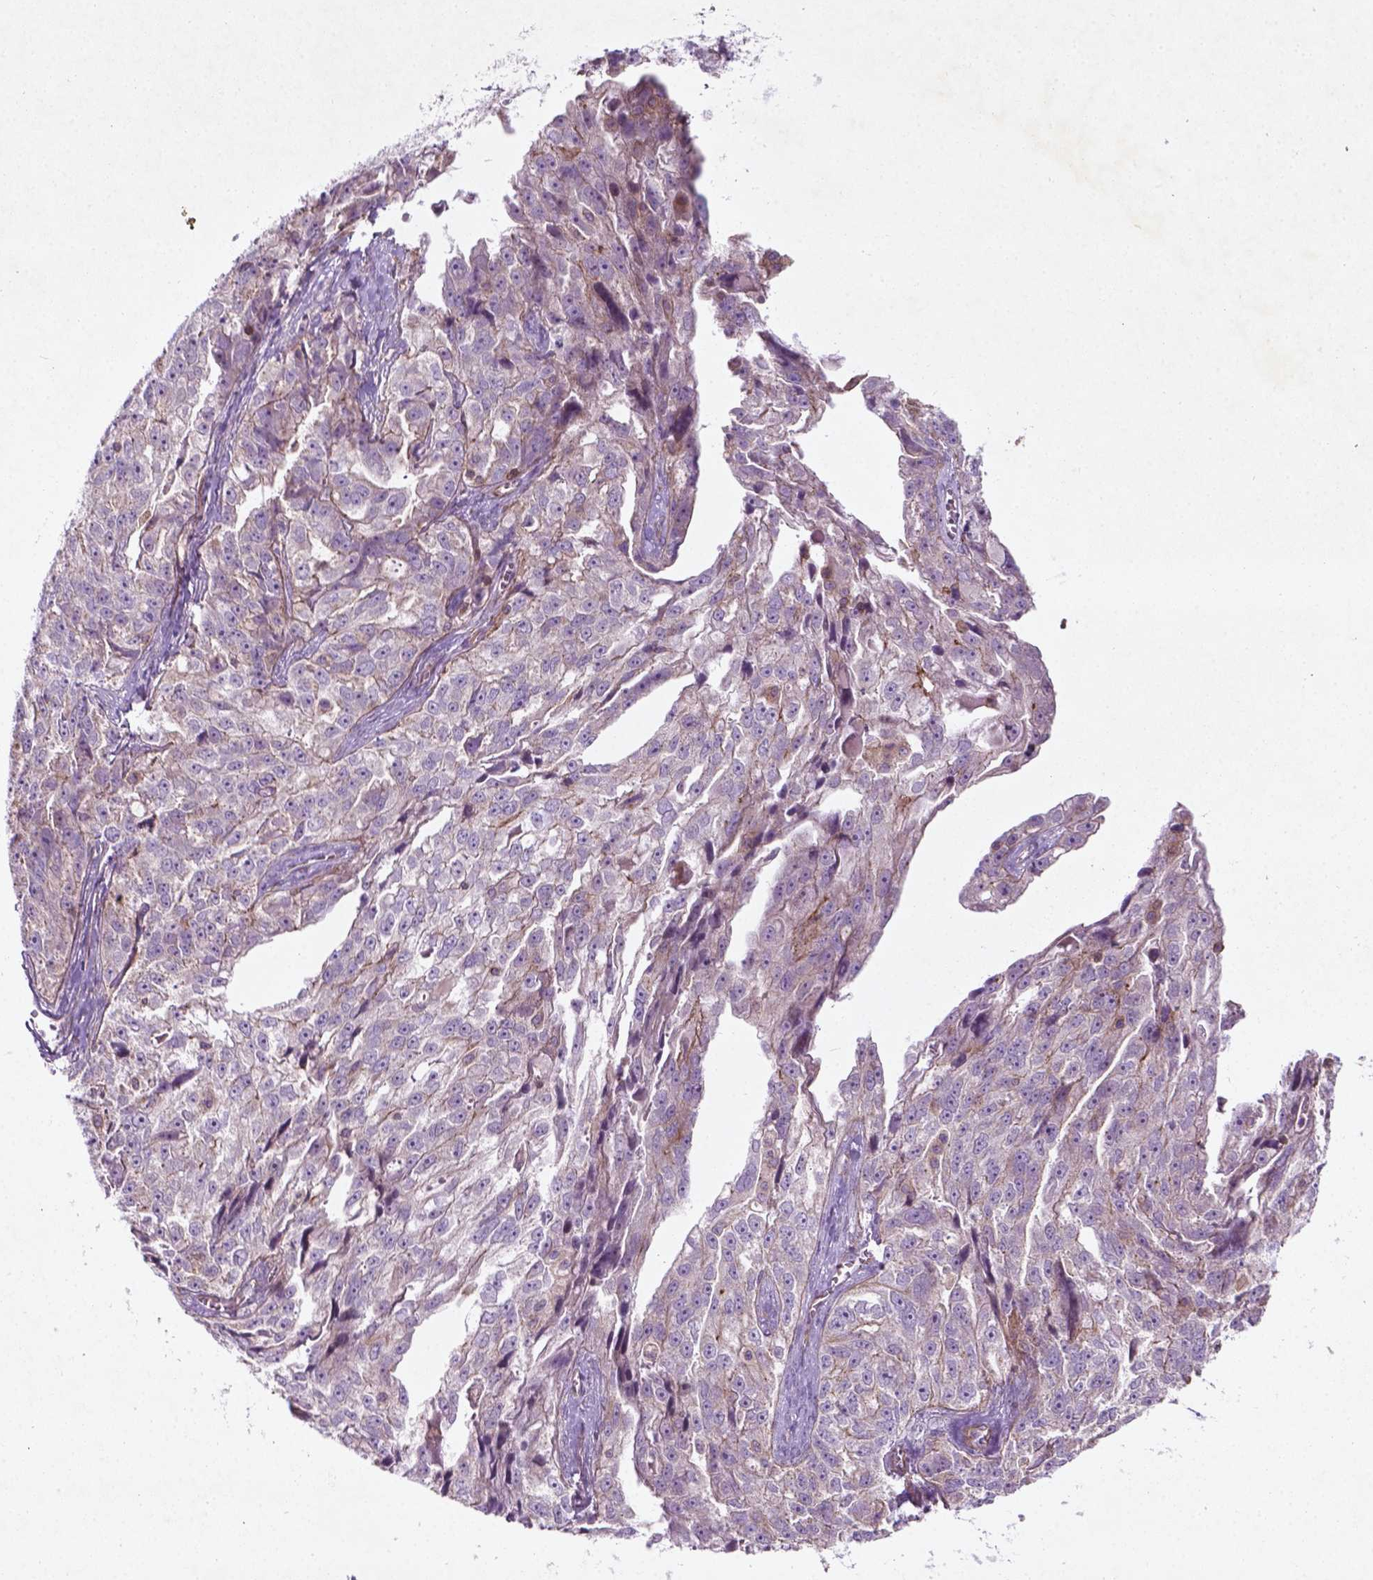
{"staining": {"intensity": "negative", "quantity": "none", "location": "none"}, "tissue": "ovarian cancer", "cell_type": "Tumor cells", "image_type": "cancer", "snomed": [{"axis": "morphology", "description": "Cystadenocarcinoma, serous, NOS"}, {"axis": "topography", "description": "Ovary"}], "caption": "High magnification brightfield microscopy of ovarian serous cystadenocarcinoma stained with DAB (brown) and counterstained with hematoxylin (blue): tumor cells show no significant staining. (DAB (3,3'-diaminobenzidine) immunohistochemistry with hematoxylin counter stain).", "gene": "TCHP", "patient": {"sex": "female", "age": 51}}